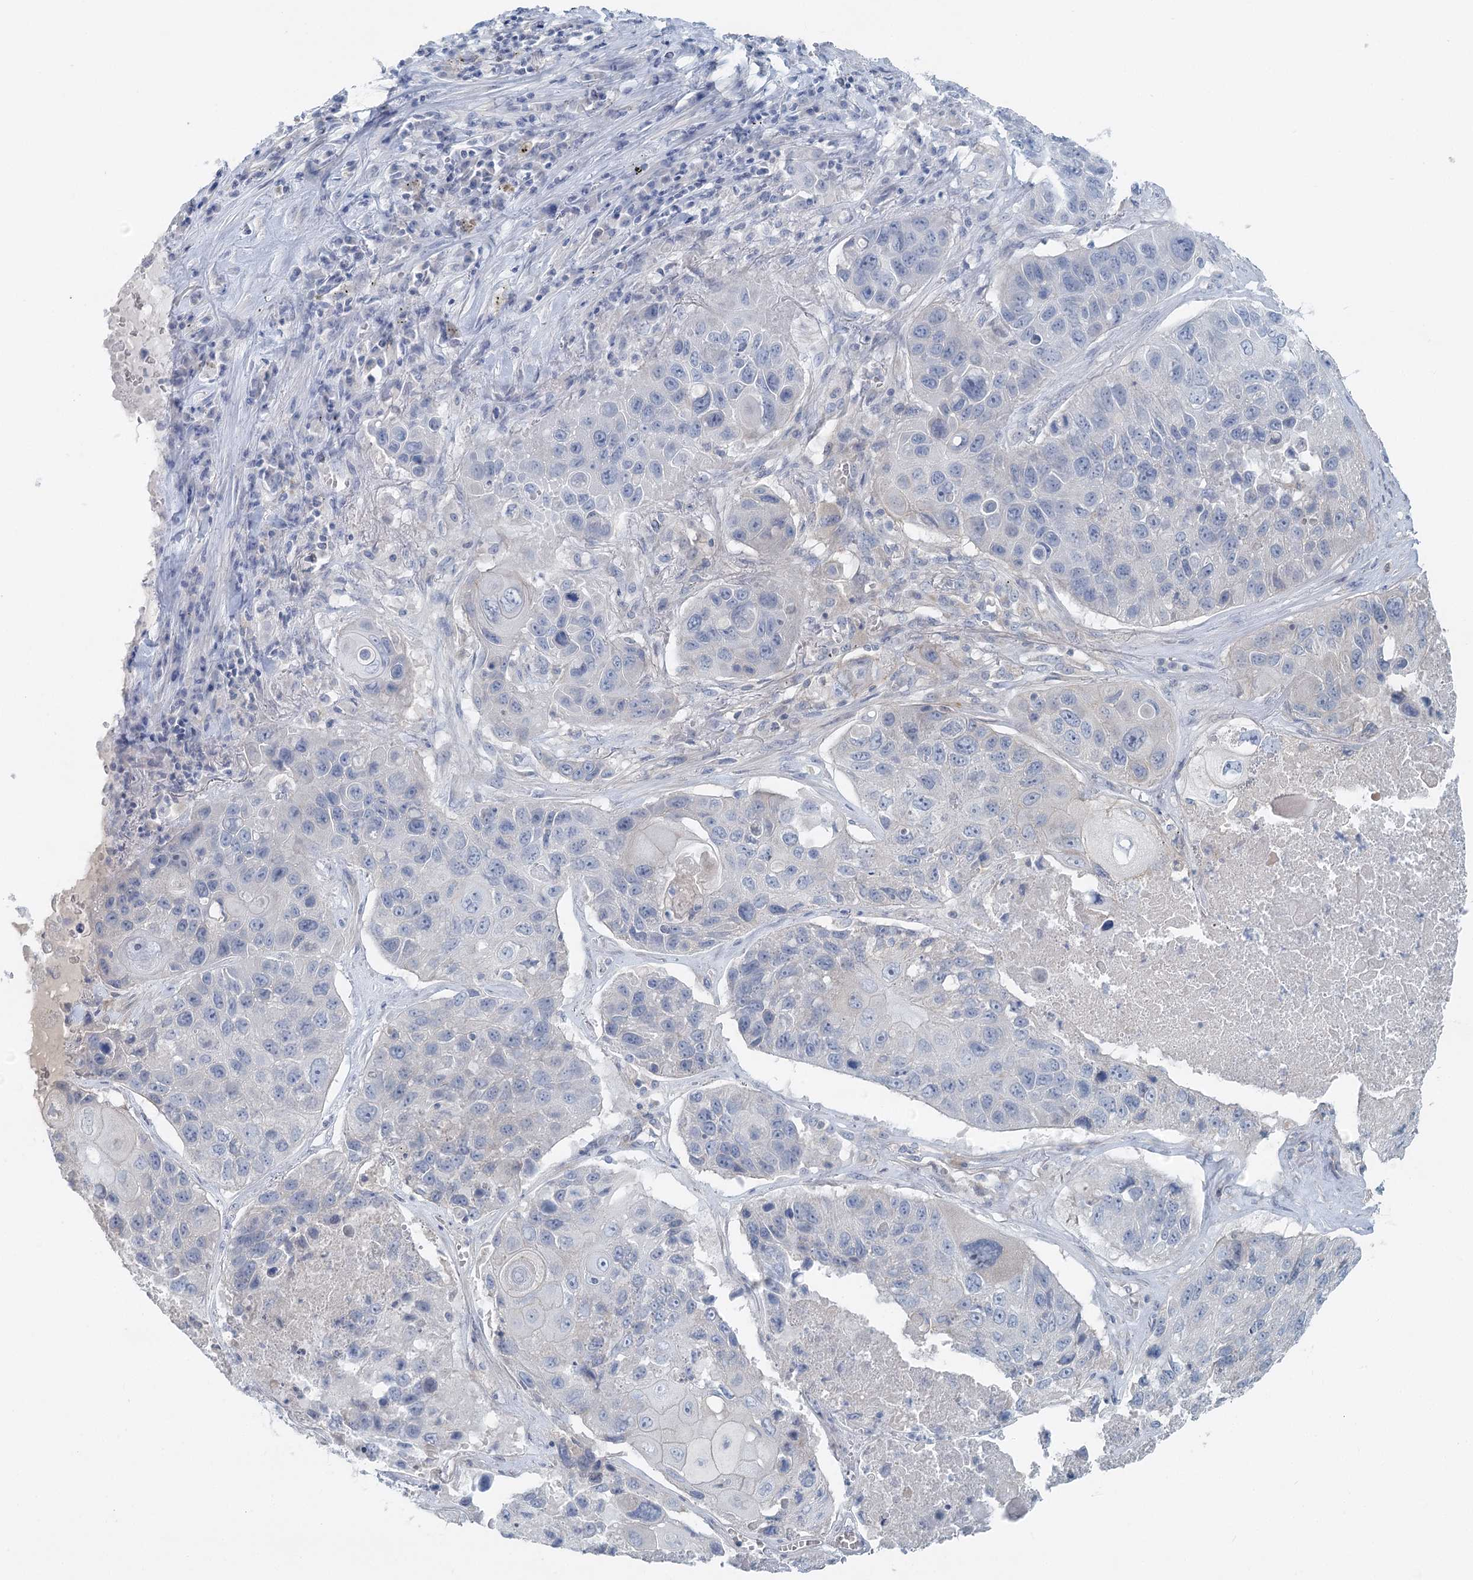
{"staining": {"intensity": "negative", "quantity": "none", "location": "none"}, "tissue": "lung cancer", "cell_type": "Tumor cells", "image_type": "cancer", "snomed": [{"axis": "morphology", "description": "Squamous cell carcinoma, NOS"}, {"axis": "topography", "description": "Lung"}], "caption": "A histopathology image of human lung cancer (squamous cell carcinoma) is negative for staining in tumor cells.", "gene": "DNMBP", "patient": {"sex": "male", "age": 61}}